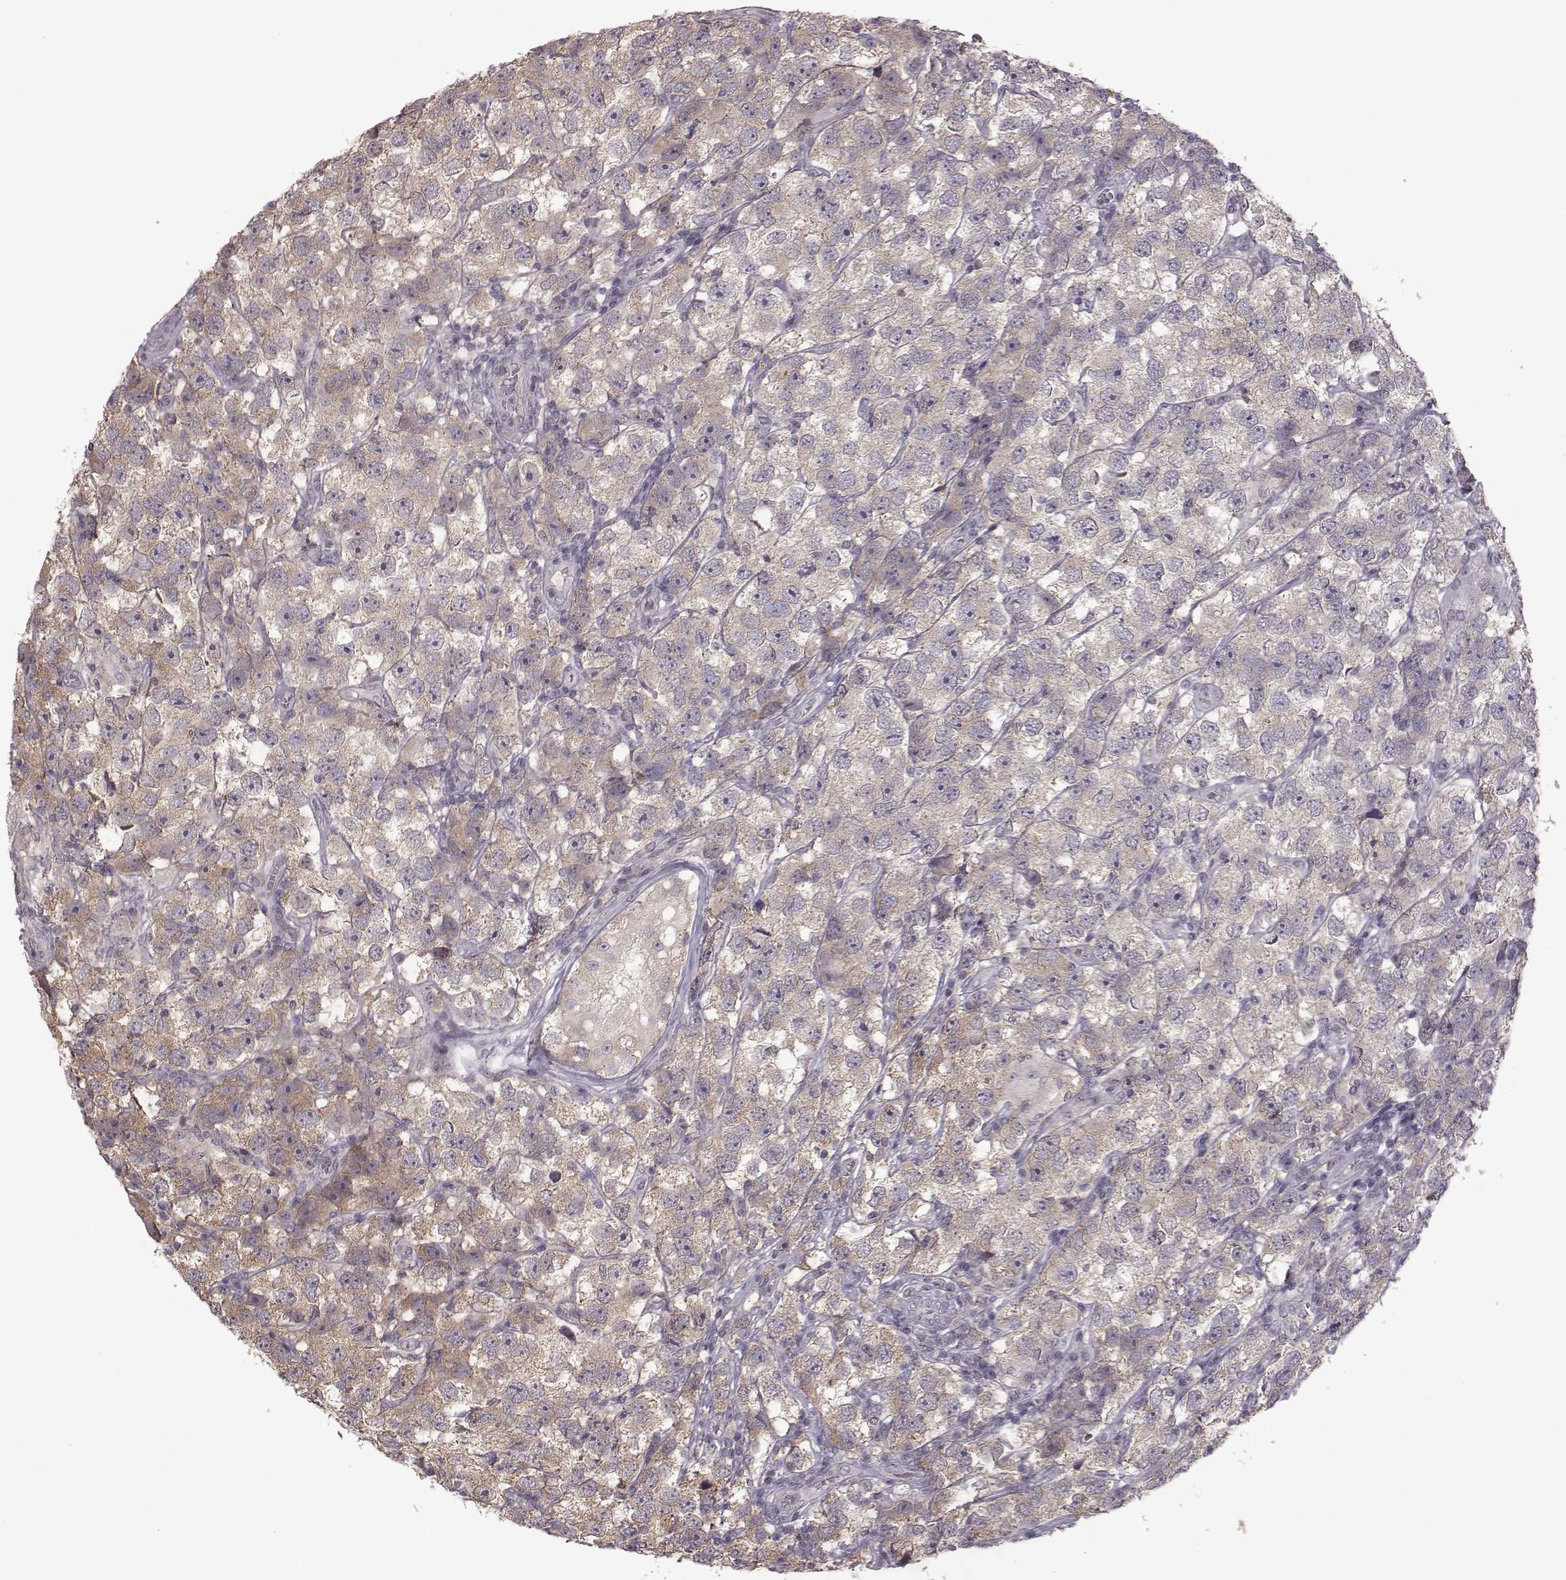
{"staining": {"intensity": "weak", "quantity": ">75%", "location": "cytoplasmic/membranous"}, "tissue": "testis cancer", "cell_type": "Tumor cells", "image_type": "cancer", "snomed": [{"axis": "morphology", "description": "Seminoma, NOS"}, {"axis": "topography", "description": "Testis"}], "caption": "This is a micrograph of immunohistochemistry (IHC) staining of seminoma (testis), which shows weak expression in the cytoplasmic/membranous of tumor cells.", "gene": "BICDL1", "patient": {"sex": "male", "age": 26}}